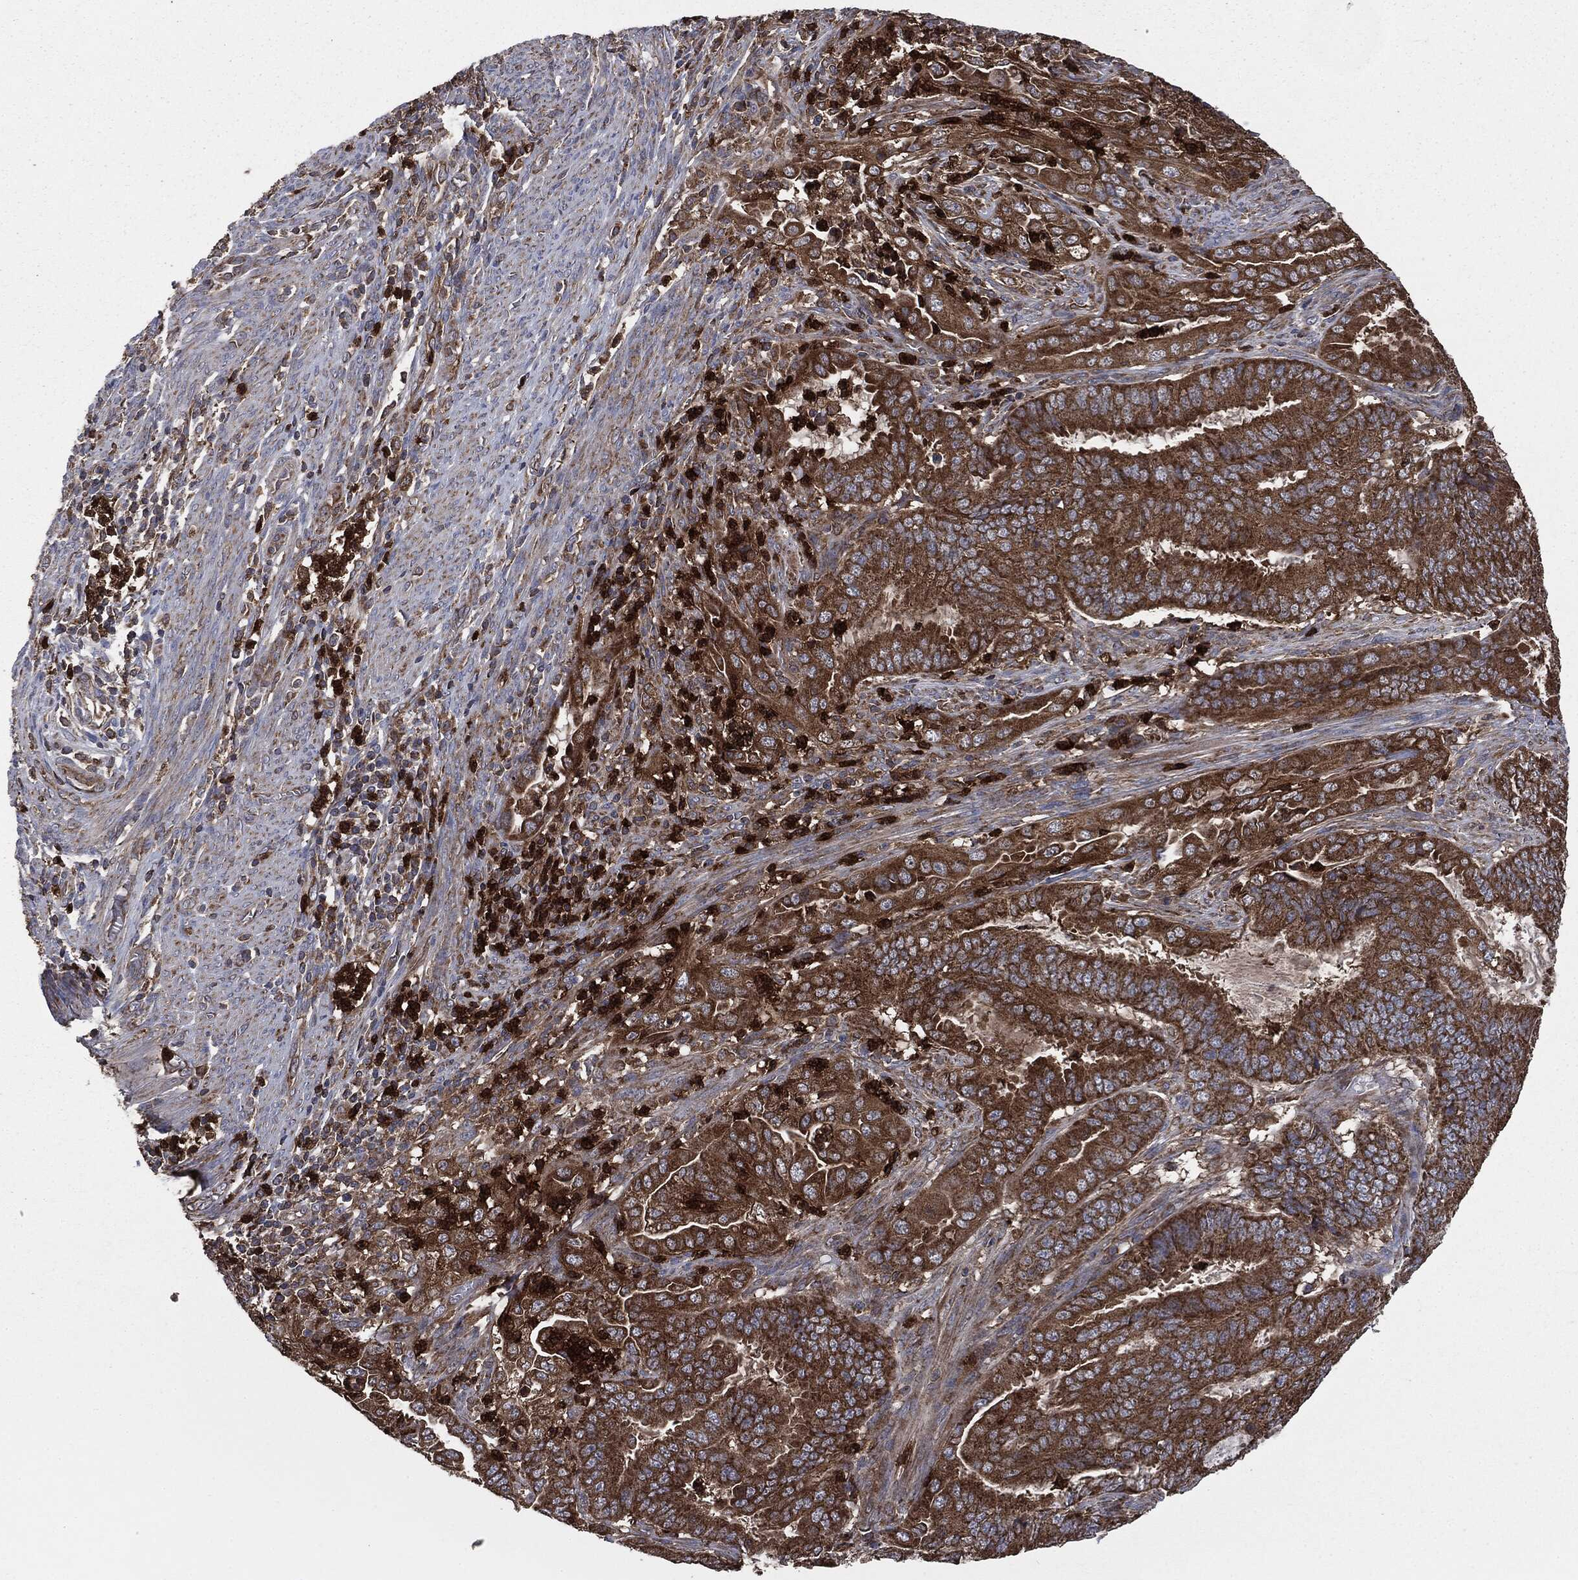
{"staining": {"intensity": "strong", "quantity": ">75%", "location": "cytoplasmic/membranous"}, "tissue": "endometrial cancer", "cell_type": "Tumor cells", "image_type": "cancer", "snomed": [{"axis": "morphology", "description": "Adenocarcinoma, NOS"}, {"axis": "topography", "description": "Endometrium"}], "caption": "Protein staining by immunohistochemistry reveals strong cytoplasmic/membranous expression in about >75% of tumor cells in endometrial cancer.", "gene": "MAPK6", "patient": {"sex": "female", "age": 51}}